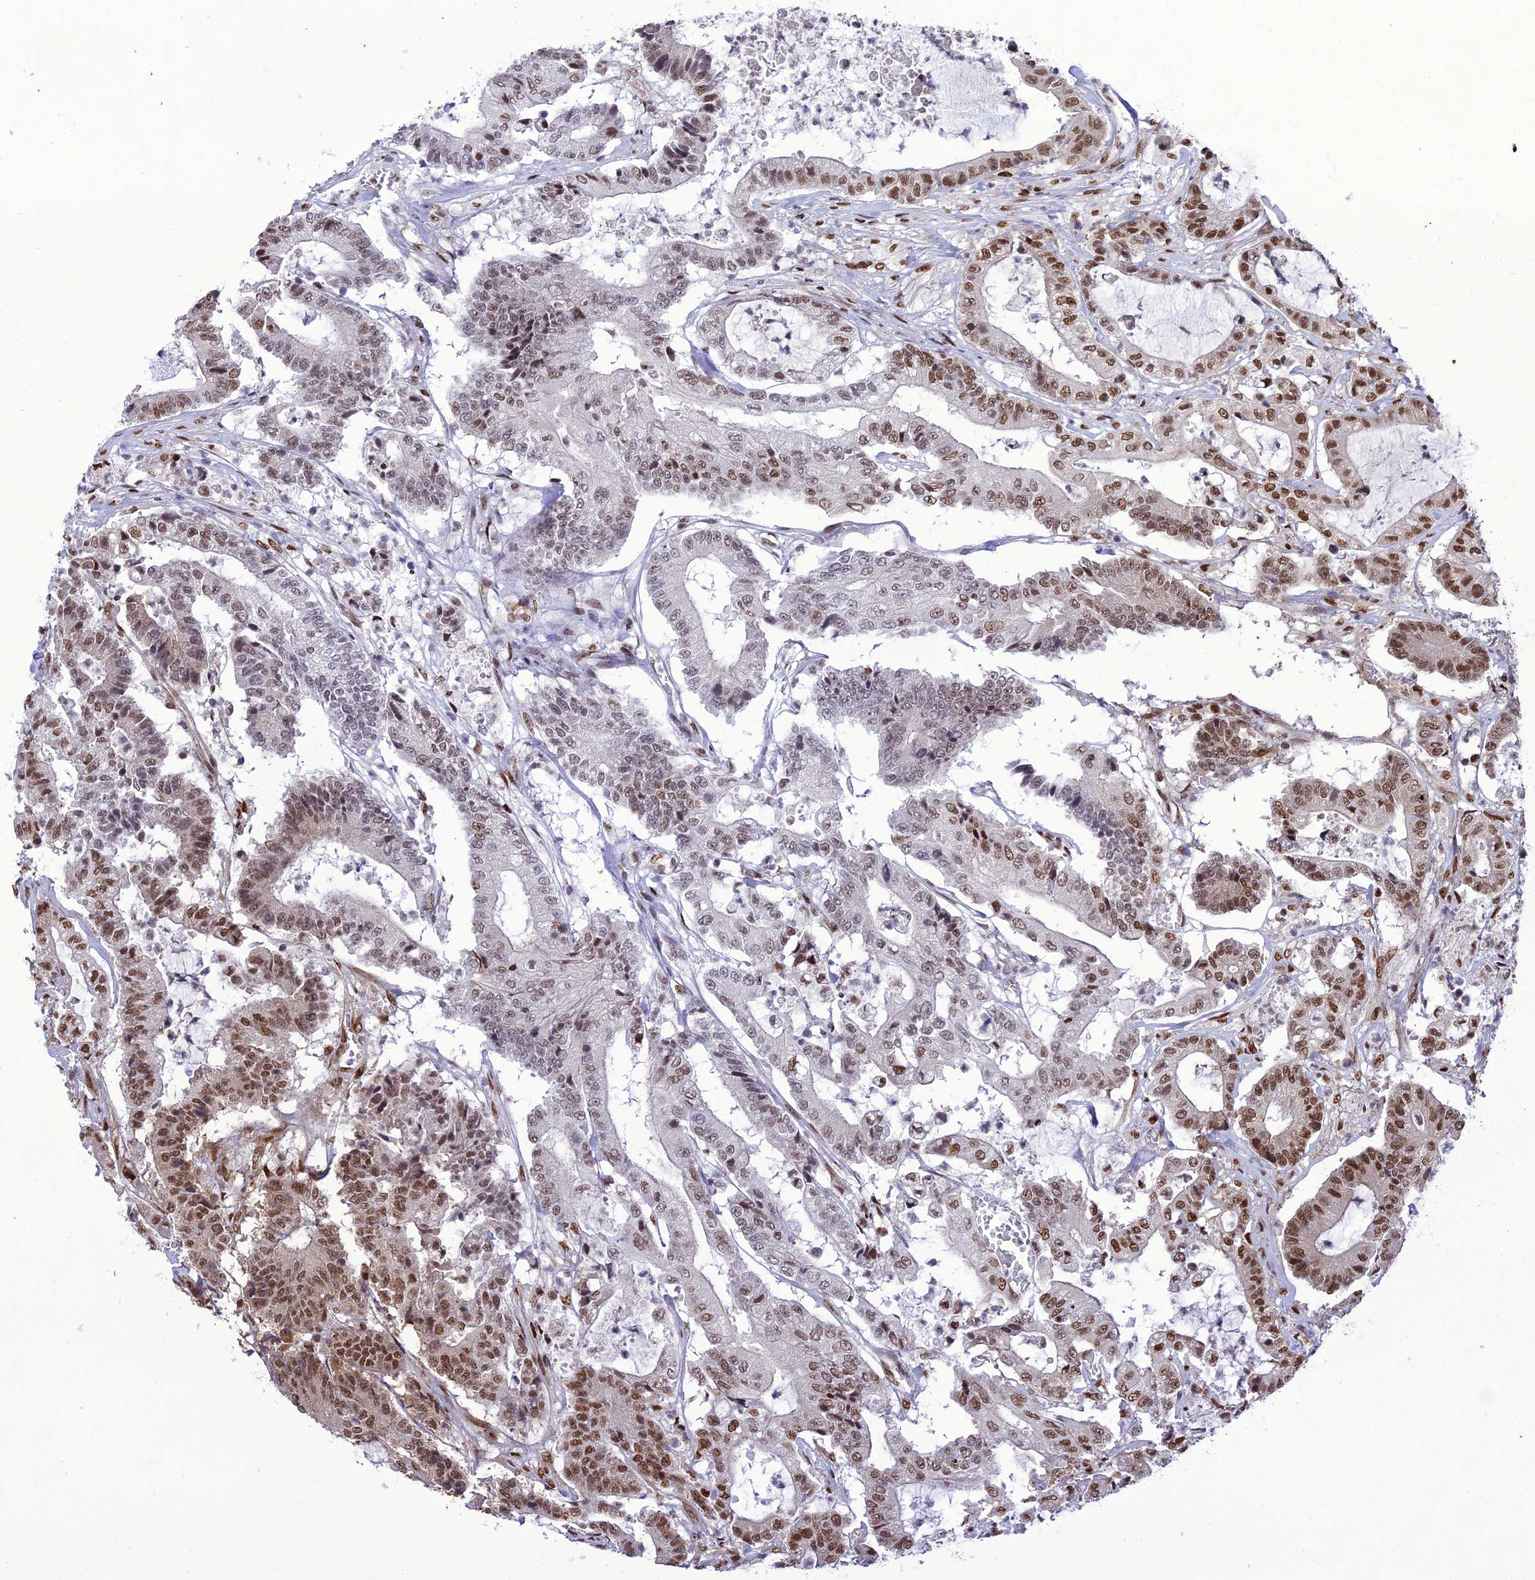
{"staining": {"intensity": "strong", "quantity": "25%-75%", "location": "nuclear"}, "tissue": "colorectal cancer", "cell_type": "Tumor cells", "image_type": "cancer", "snomed": [{"axis": "morphology", "description": "Adenocarcinoma, NOS"}, {"axis": "topography", "description": "Colon"}], "caption": "Brown immunohistochemical staining in adenocarcinoma (colorectal) exhibits strong nuclear expression in approximately 25%-75% of tumor cells. The staining was performed using DAB (3,3'-diaminobenzidine), with brown indicating positive protein expression. Nuclei are stained blue with hematoxylin.", "gene": "DDX1", "patient": {"sex": "female", "age": 84}}